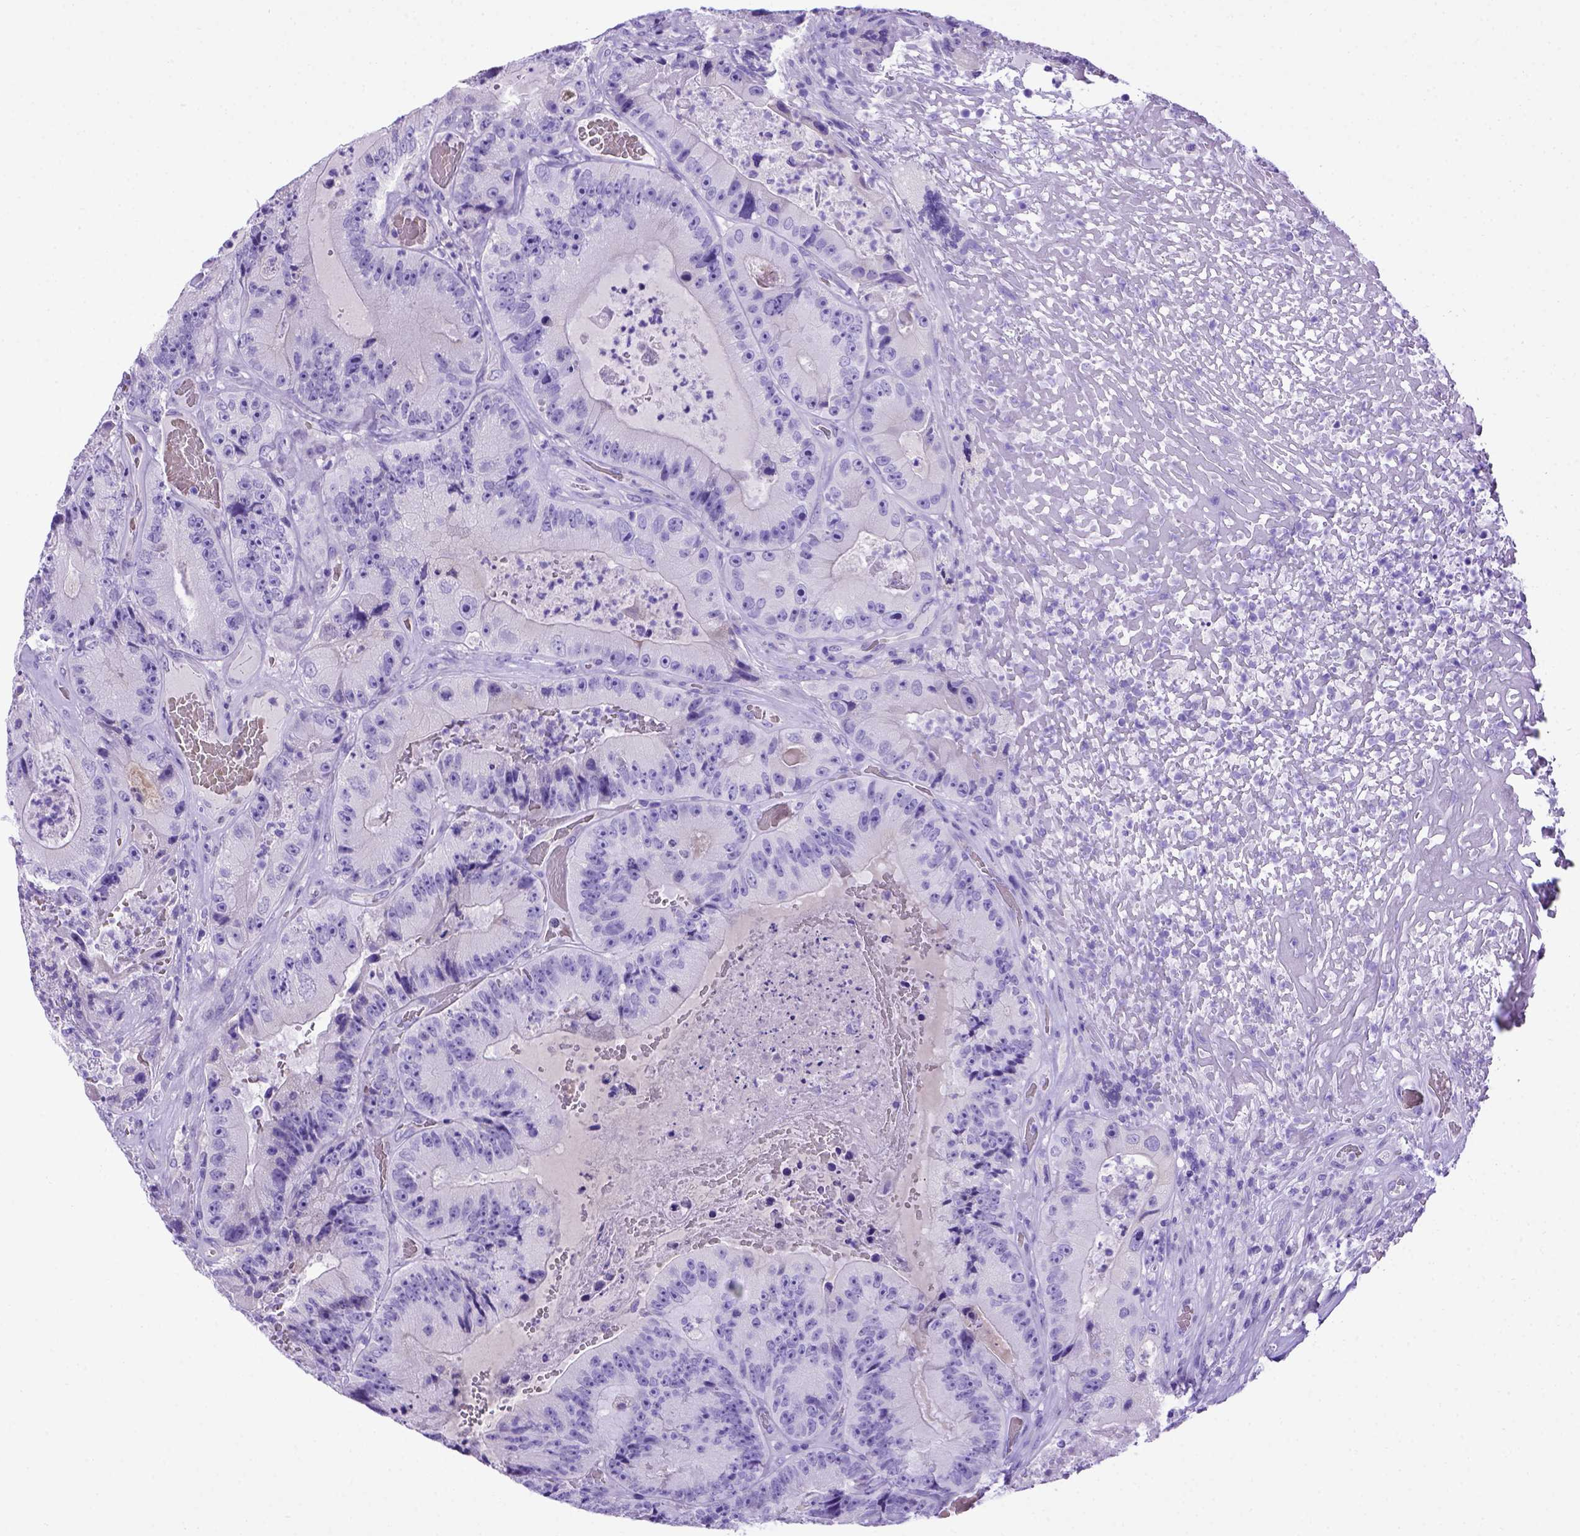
{"staining": {"intensity": "negative", "quantity": "none", "location": "none"}, "tissue": "colorectal cancer", "cell_type": "Tumor cells", "image_type": "cancer", "snomed": [{"axis": "morphology", "description": "Adenocarcinoma, NOS"}, {"axis": "topography", "description": "Colon"}], "caption": "Adenocarcinoma (colorectal) was stained to show a protein in brown. There is no significant expression in tumor cells.", "gene": "MEOX2", "patient": {"sex": "female", "age": 86}}